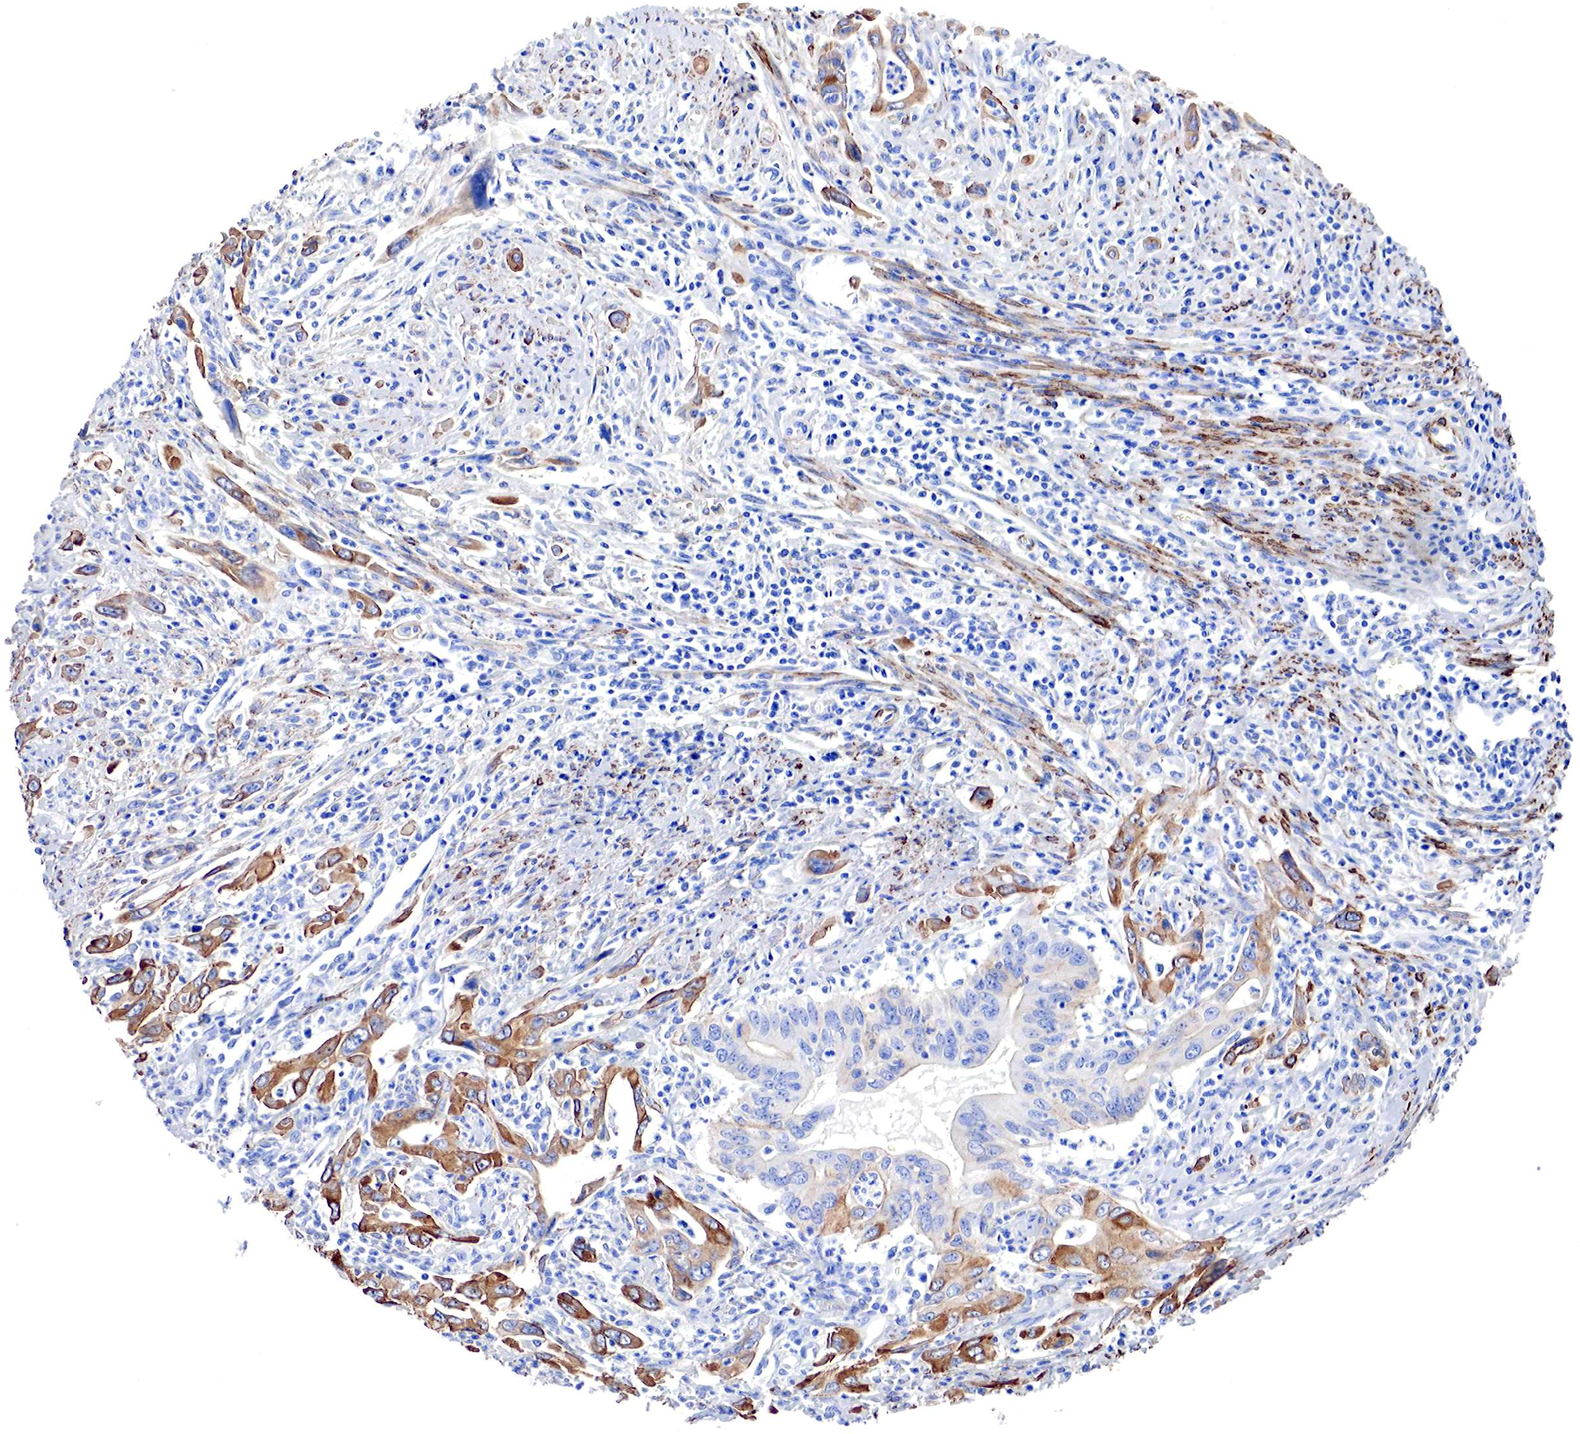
{"staining": {"intensity": "moderate", "quantity": "25%-75%", "location": "cytoplasmic/membranous"}, "tissue": "cervical cancer", "cell_type": "Tumor cells", "image_type": "cancer", "snomed": [{"axis": "morphology", "description": "Normal tissue, NOS"}, {"axis": "morphology", "description": "Adenocarcinoma, NOS"}, {"axis": "topography", "description": "Cervix"}], "caption": "A medium amount of moderate cytoplasmic/membranous expression is identified in approximately 25%-75% of tumor cells in adenocarcinoma (cervical) tissue. The staining was performed using DAB (3,3'-diaminobenzidine), with brown indicating positive protein expression. Nuclei are stained blue with hematoxylin.", "gene": "TPM1", "patient": {"sex": "female", "age": 34}}